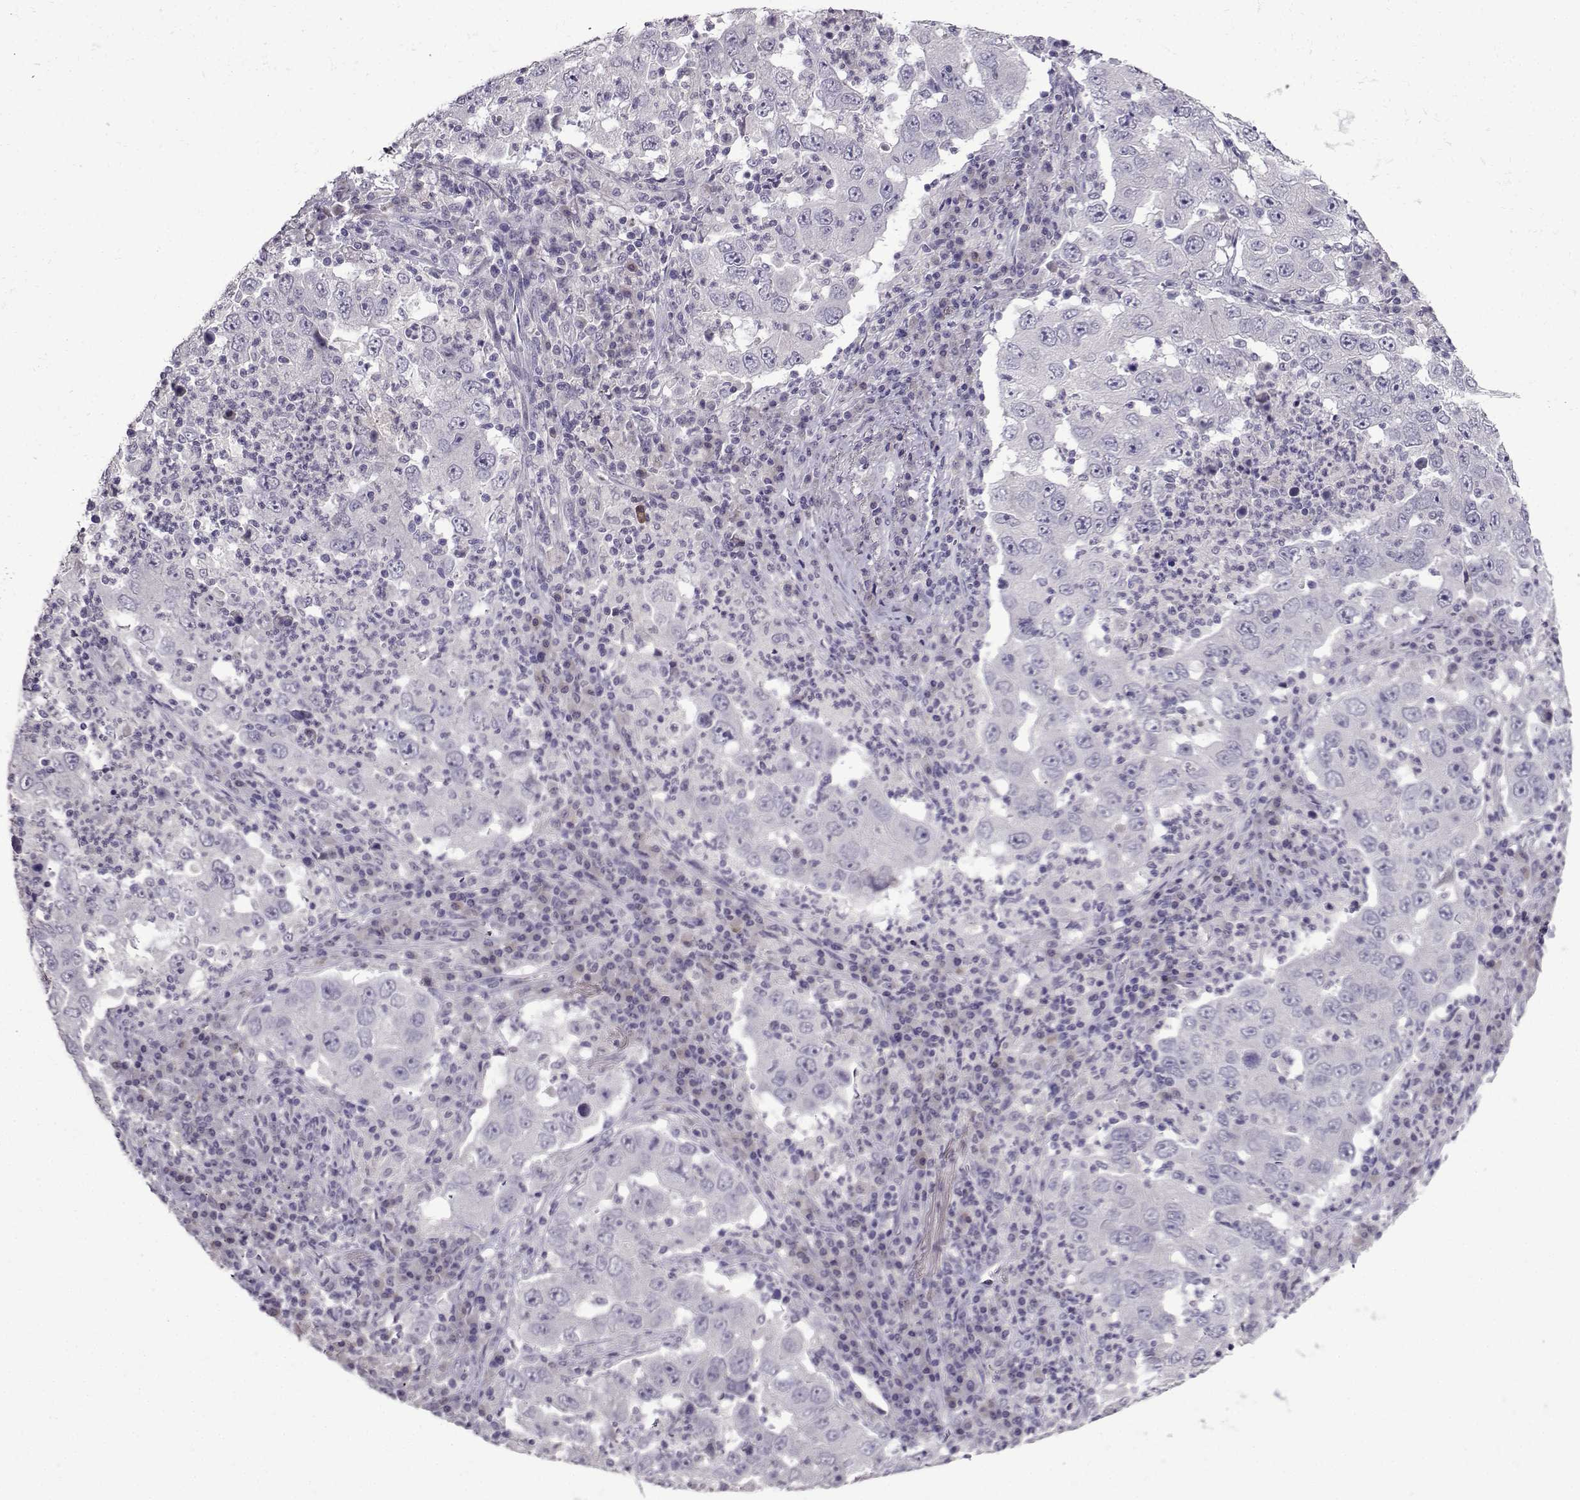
{"staining": {"intensity": "negative", "quantity": "none", "location": "none"}, "tissue": "lung cancer", "cell_type": "Tumor cells", "image_type": "cancer", "snomed": [{"axis": "morphology", "description": "Adenocarcinoma, NOS"}, {"axis": "topography", "description": "Lung"}], "caption": "A micrograph of human lung cancer is negative for staining in tumor cells.", "gene": "CRYBB1", "patient": {"sex": "male", "age": 73}}